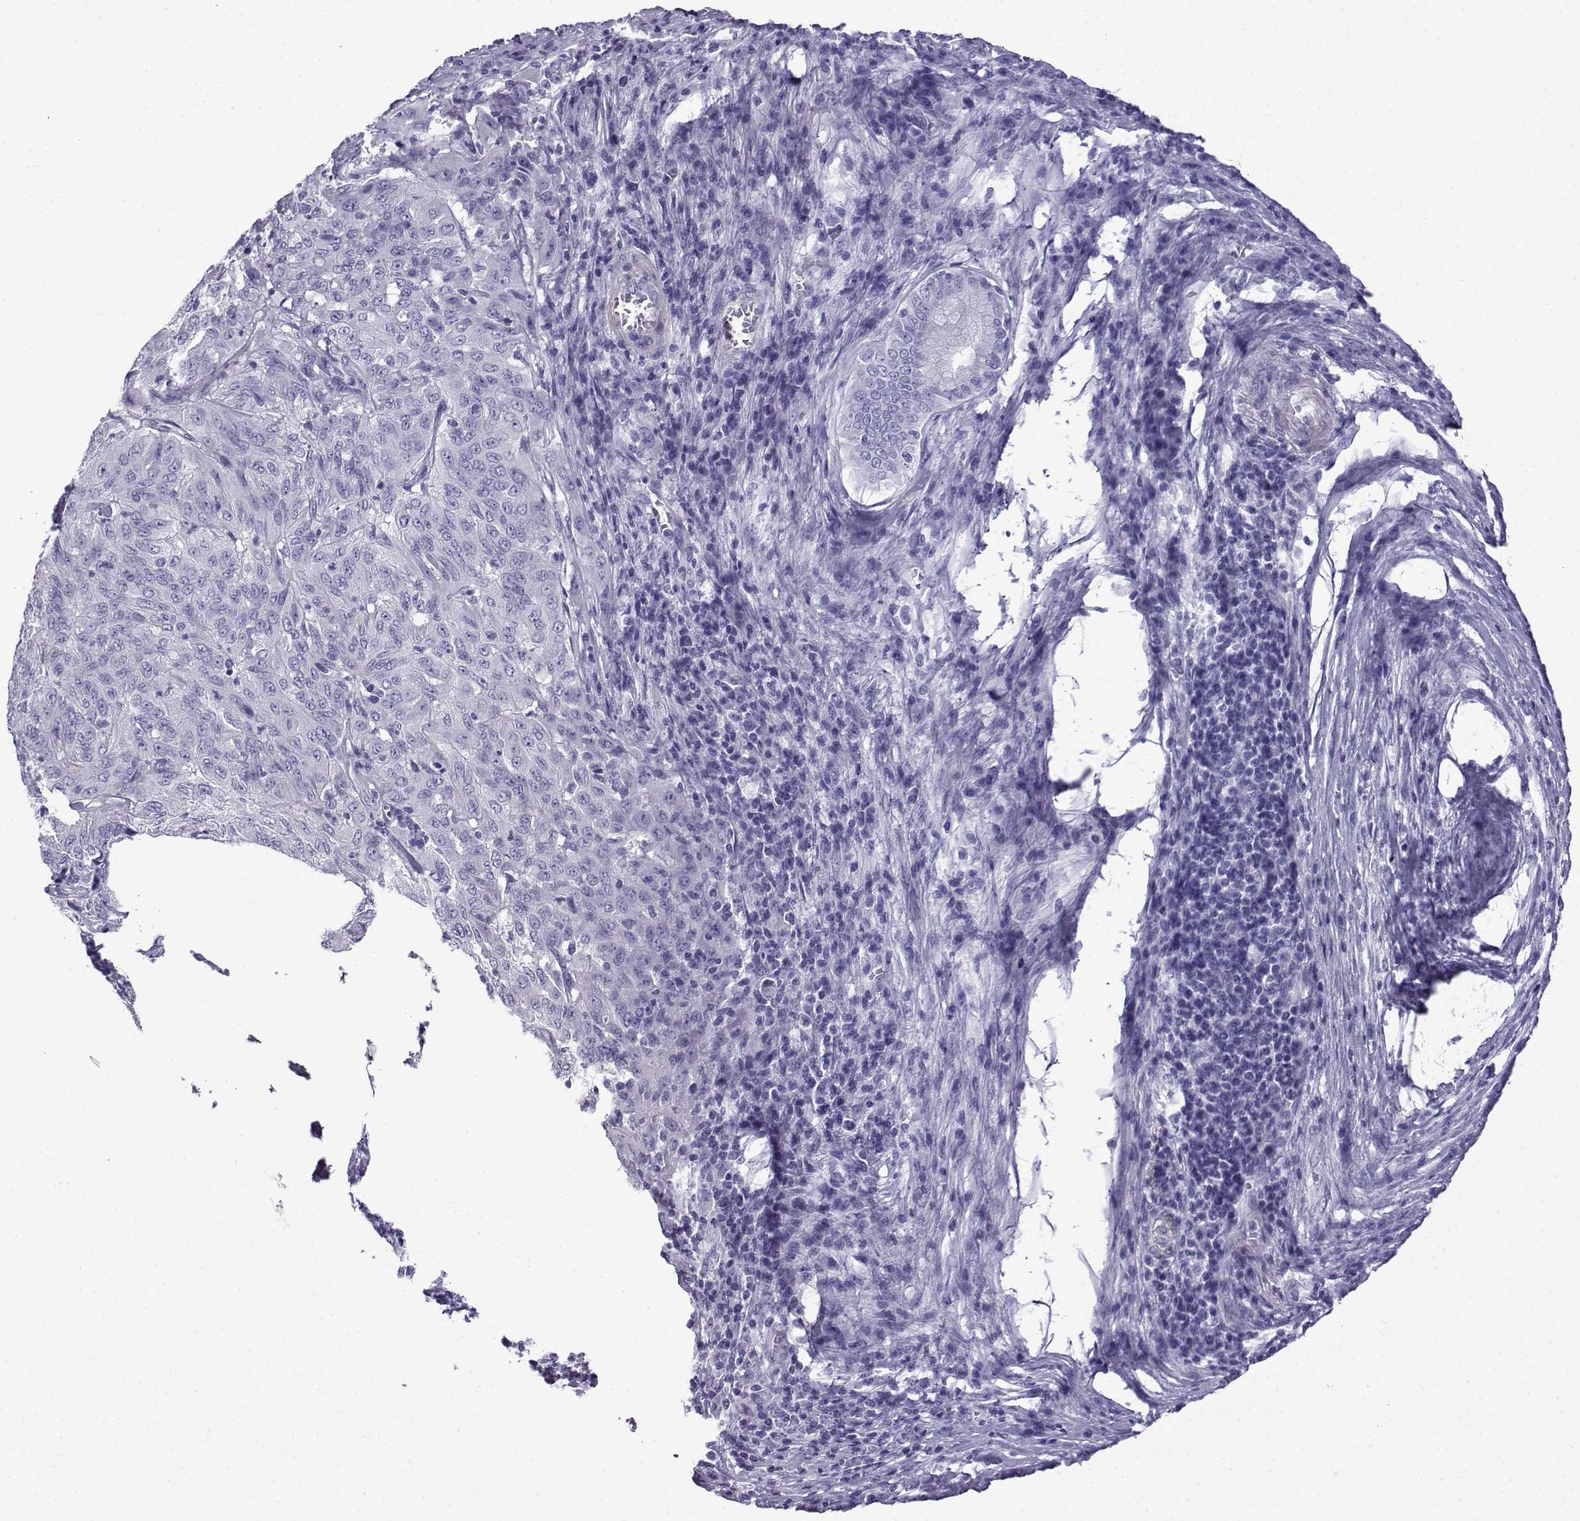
{"staining": {"intensity": "negative", "quantity": "none", "location": "none"}, "tissue": "pancreatic cancer", "cell_type": "Tumor cells", "image_type": "cancer", "snomed": [{"axis": "morphology", "description": "Adenocarcinoma, NOS"}, {"axis": "topography", "description": "Pancreas"}], "caption": "A photomicrograph of pancreatic adenocarcinoma stained for a protein shows no brown staining in tumor cells.", "gene": "KCNF1", "patient": {"sex": "male", "age": 63}}